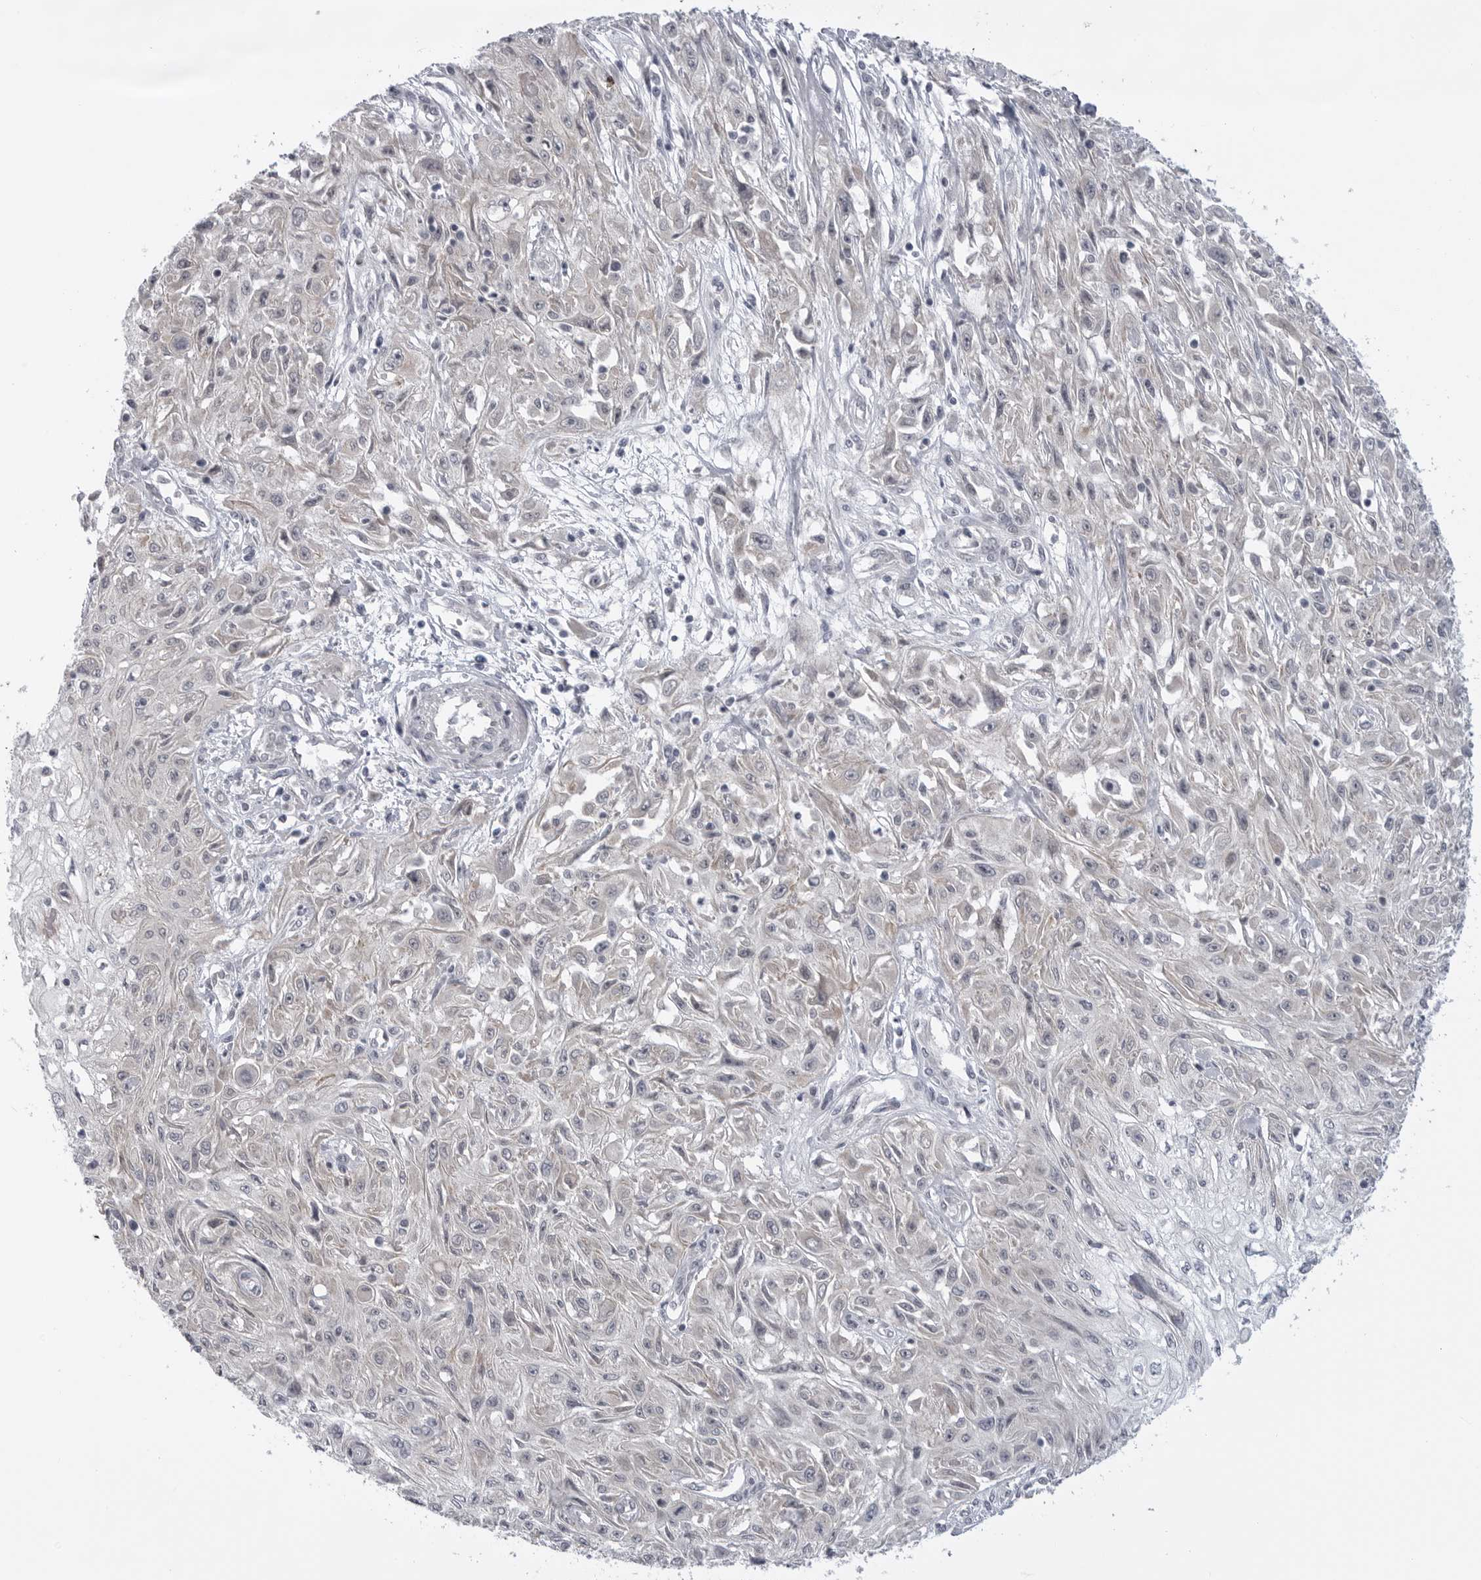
{"staining": {"intensity": "negative", "quantity": "none", "location": "none"}, "tissue": "skin cancer", "cell_type": "Tumor cells", "image_type": "cancer", "snomed": [{"axis": "morphology", "description": "Squamous cell carcinoma, NOS"}, {"axis": "morphology", "description": "Squamous cell carcinoma, metastatic, NOS"}, {"axis": "topography", "description": "Skin"}, {"axis": "topography", "description": "Lymph node"}], "caption": "DAB immunohistochemical staining of skin metastatic squamous cell carcinoma displays no significant positivity in tumor cells.", "gene": "LRRC45", "patient": {"sex": "male", "age": 75}}